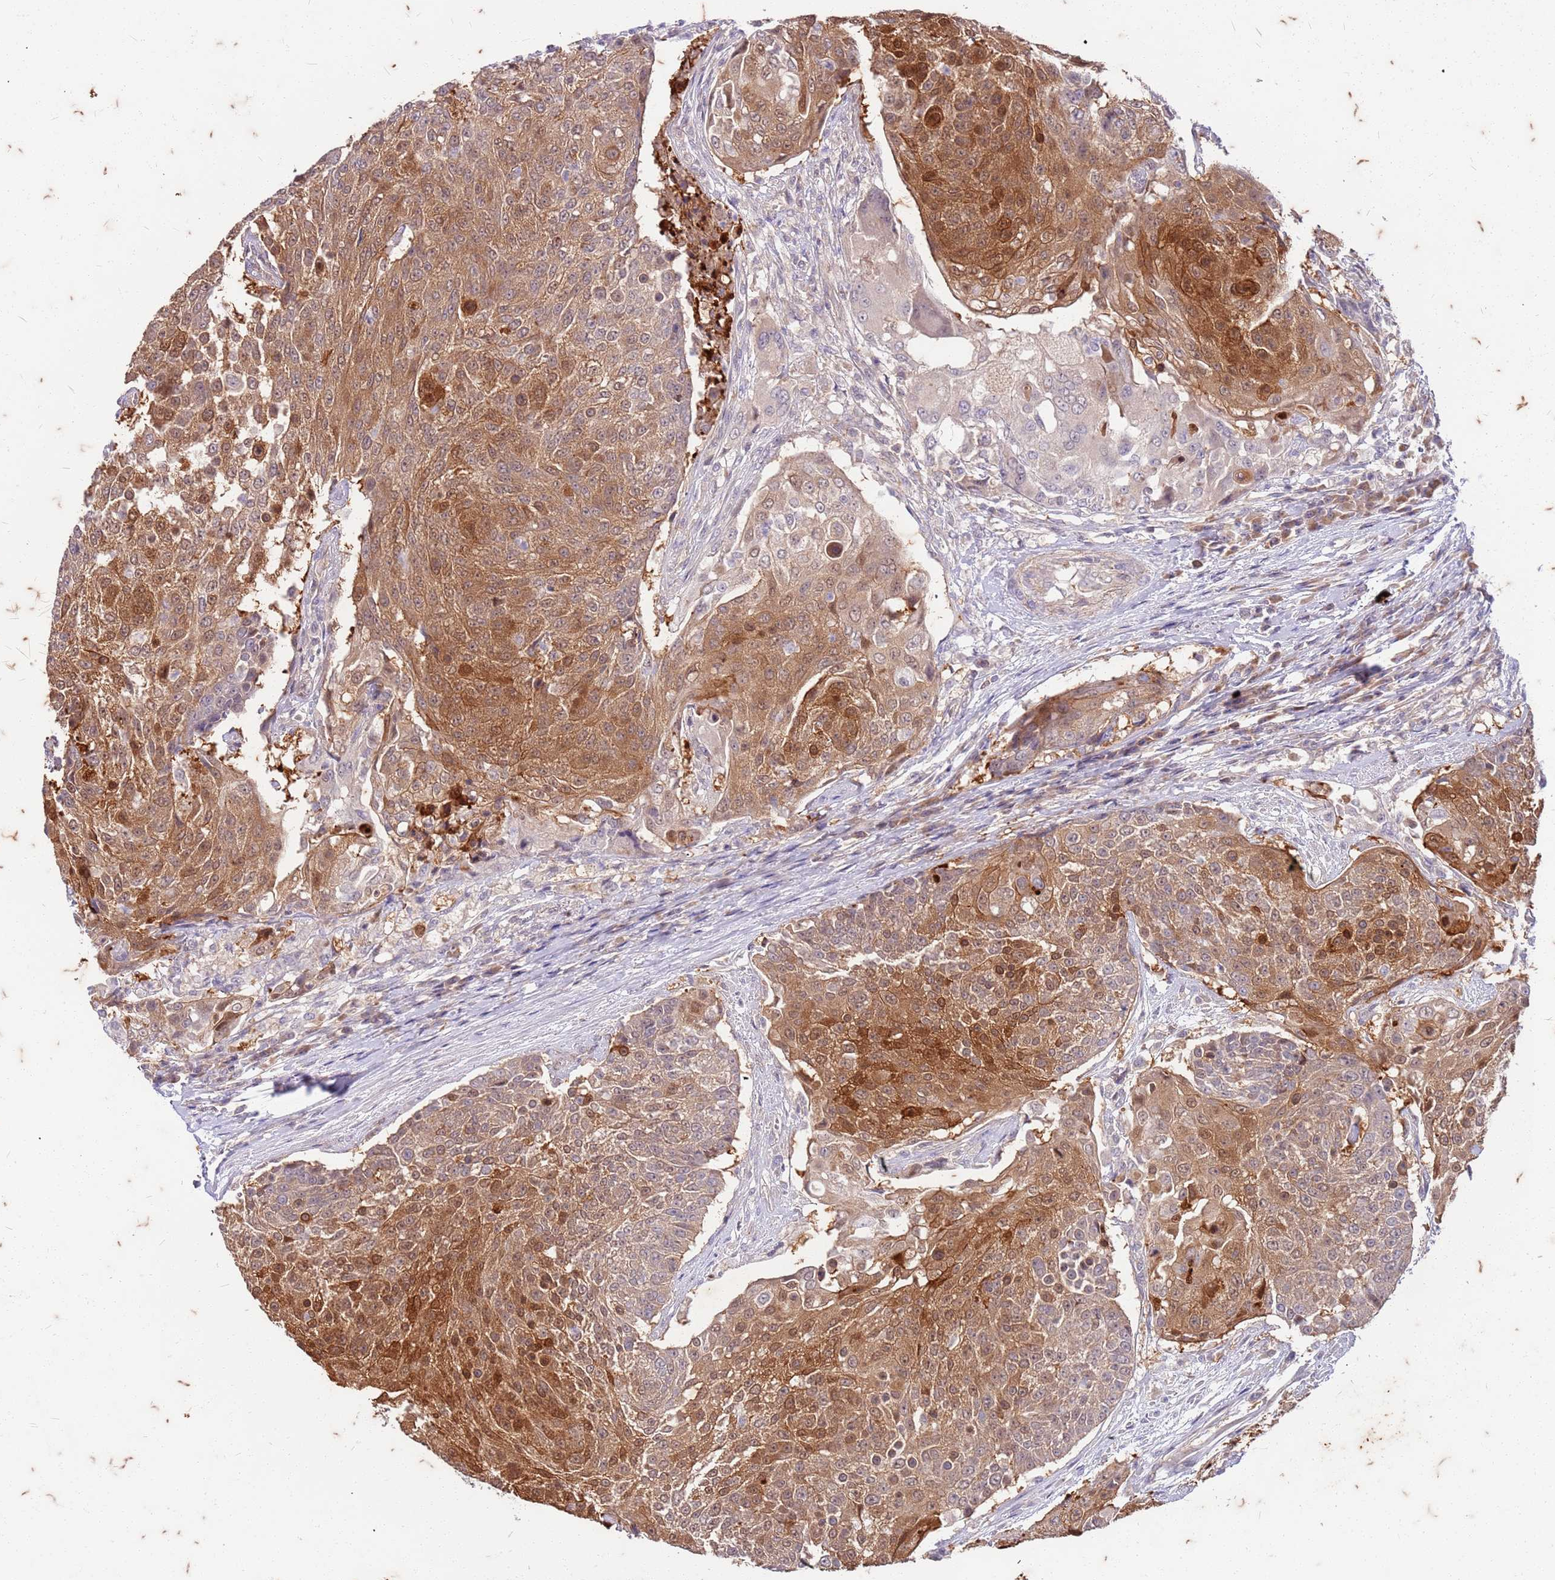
{"staining": {"intensity": "moderate", "quantity": ">75%", "location": "cytoplasmic/membranous,nuclear"}, "tissue": "urothelial cancer", "cell_type": "Tumor cells", "image_type": "cancer", "snomed": [{"axis": "morphology", "description": "Urothelial carcinoma, High grade"}, {"axis": "topography", "description": "Urinary bladder"}], "caption": "An image showing moderate cytoplasmic/membranous and nuclear positivity in about >75% of tumor cells in high-grade urothelial carcinoma, as visualized by brown immunohistochemical staining.", "gene": "RAPGEF3", "patient": {"sex": "female", "age": 63}}